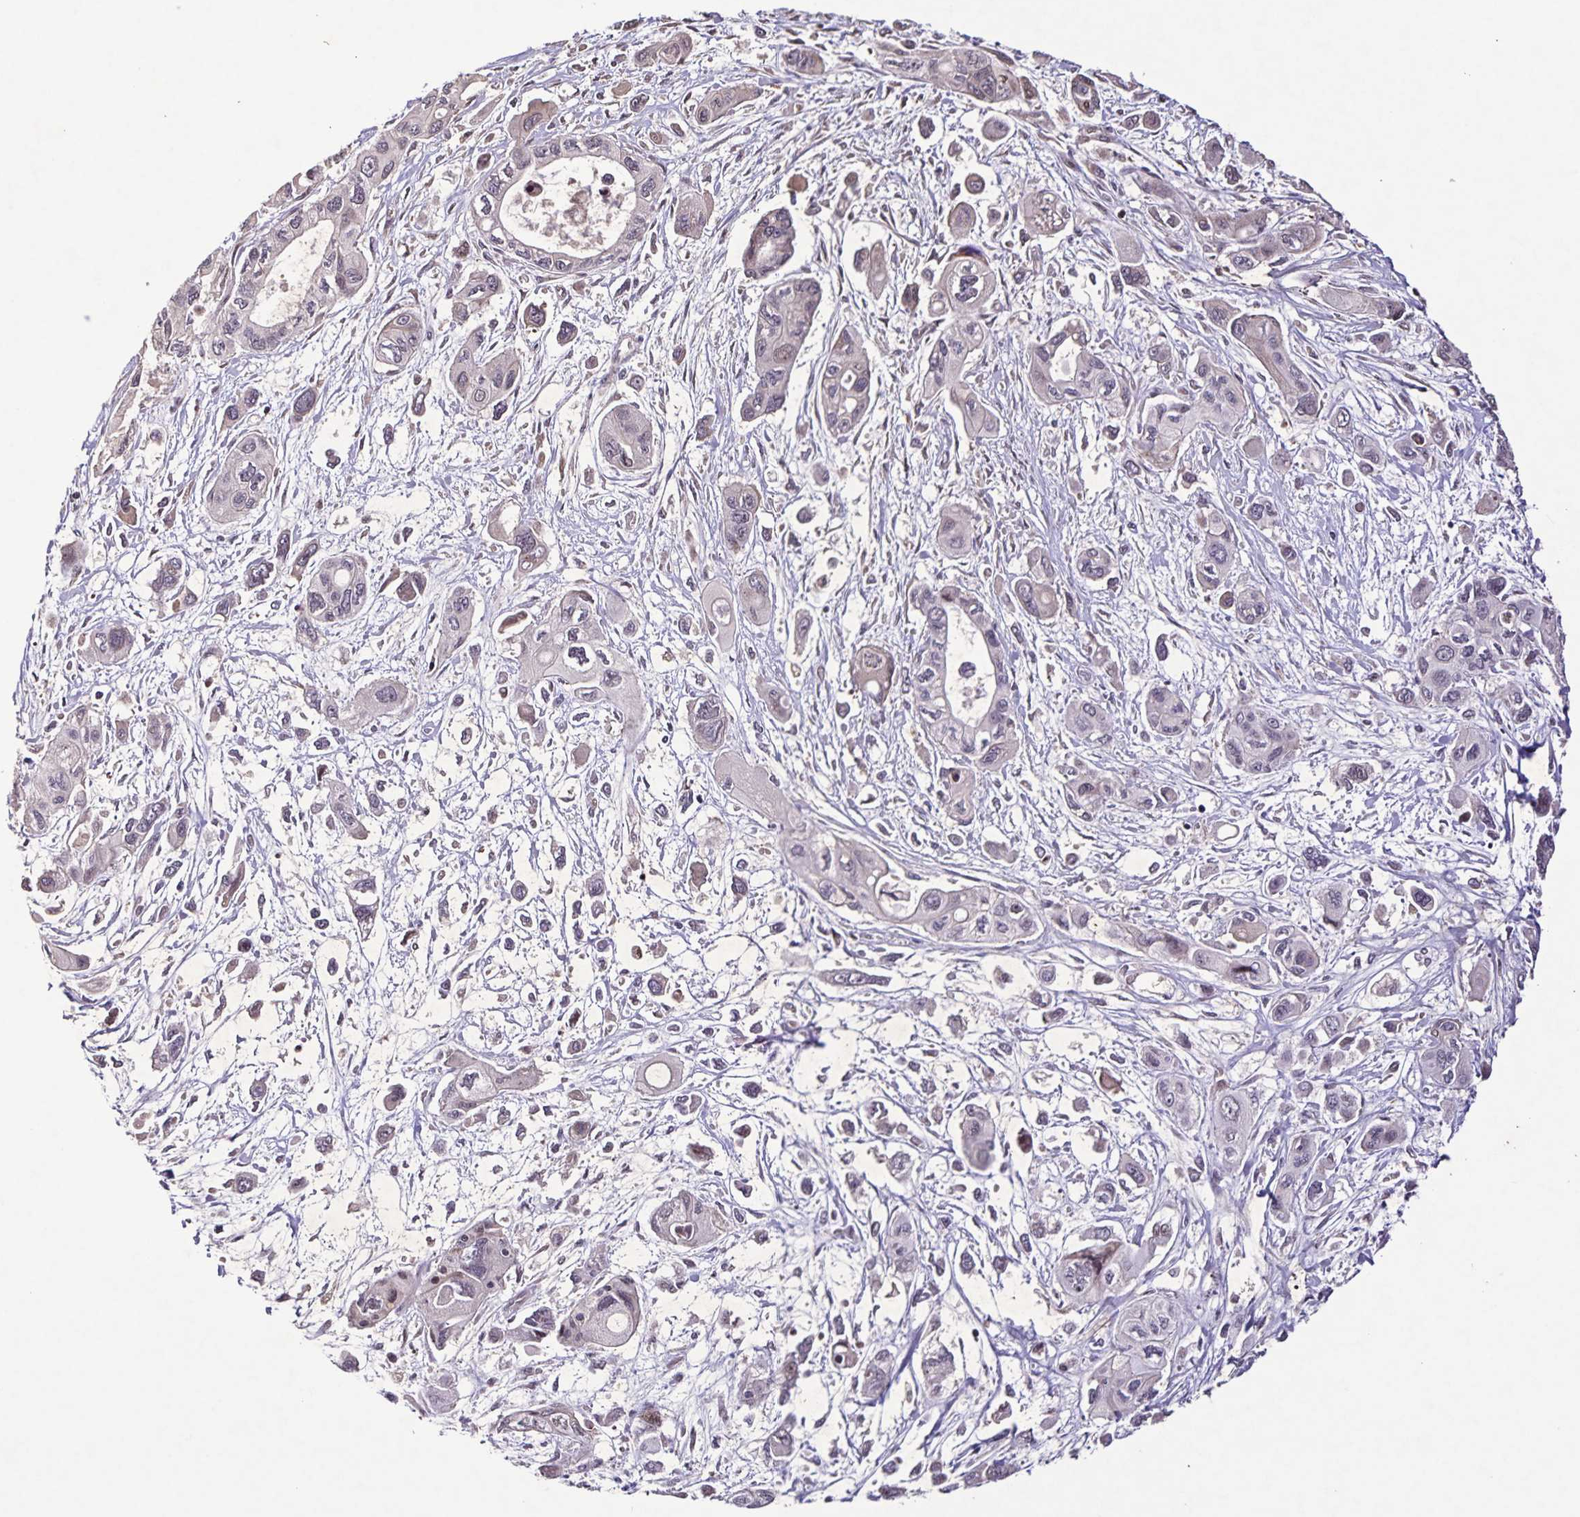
{"staining": {"intensity": "negative", "quantity": "none", "location": "none"}, "tissue": "pancreatic cancer", "cell_type": "Tumor cells", "image_type": "cancer", "snomed": [{"axis": "morphology", "description": "Adenocarcinoma, NOS"}, {"axis": "topography", "description": "Pancreas"}], "caption": "There is no significant positivity in tumor cells of pancreatic cancer.", "gene": "GDF2", "patient": {"sex": "female", "age": 47}}